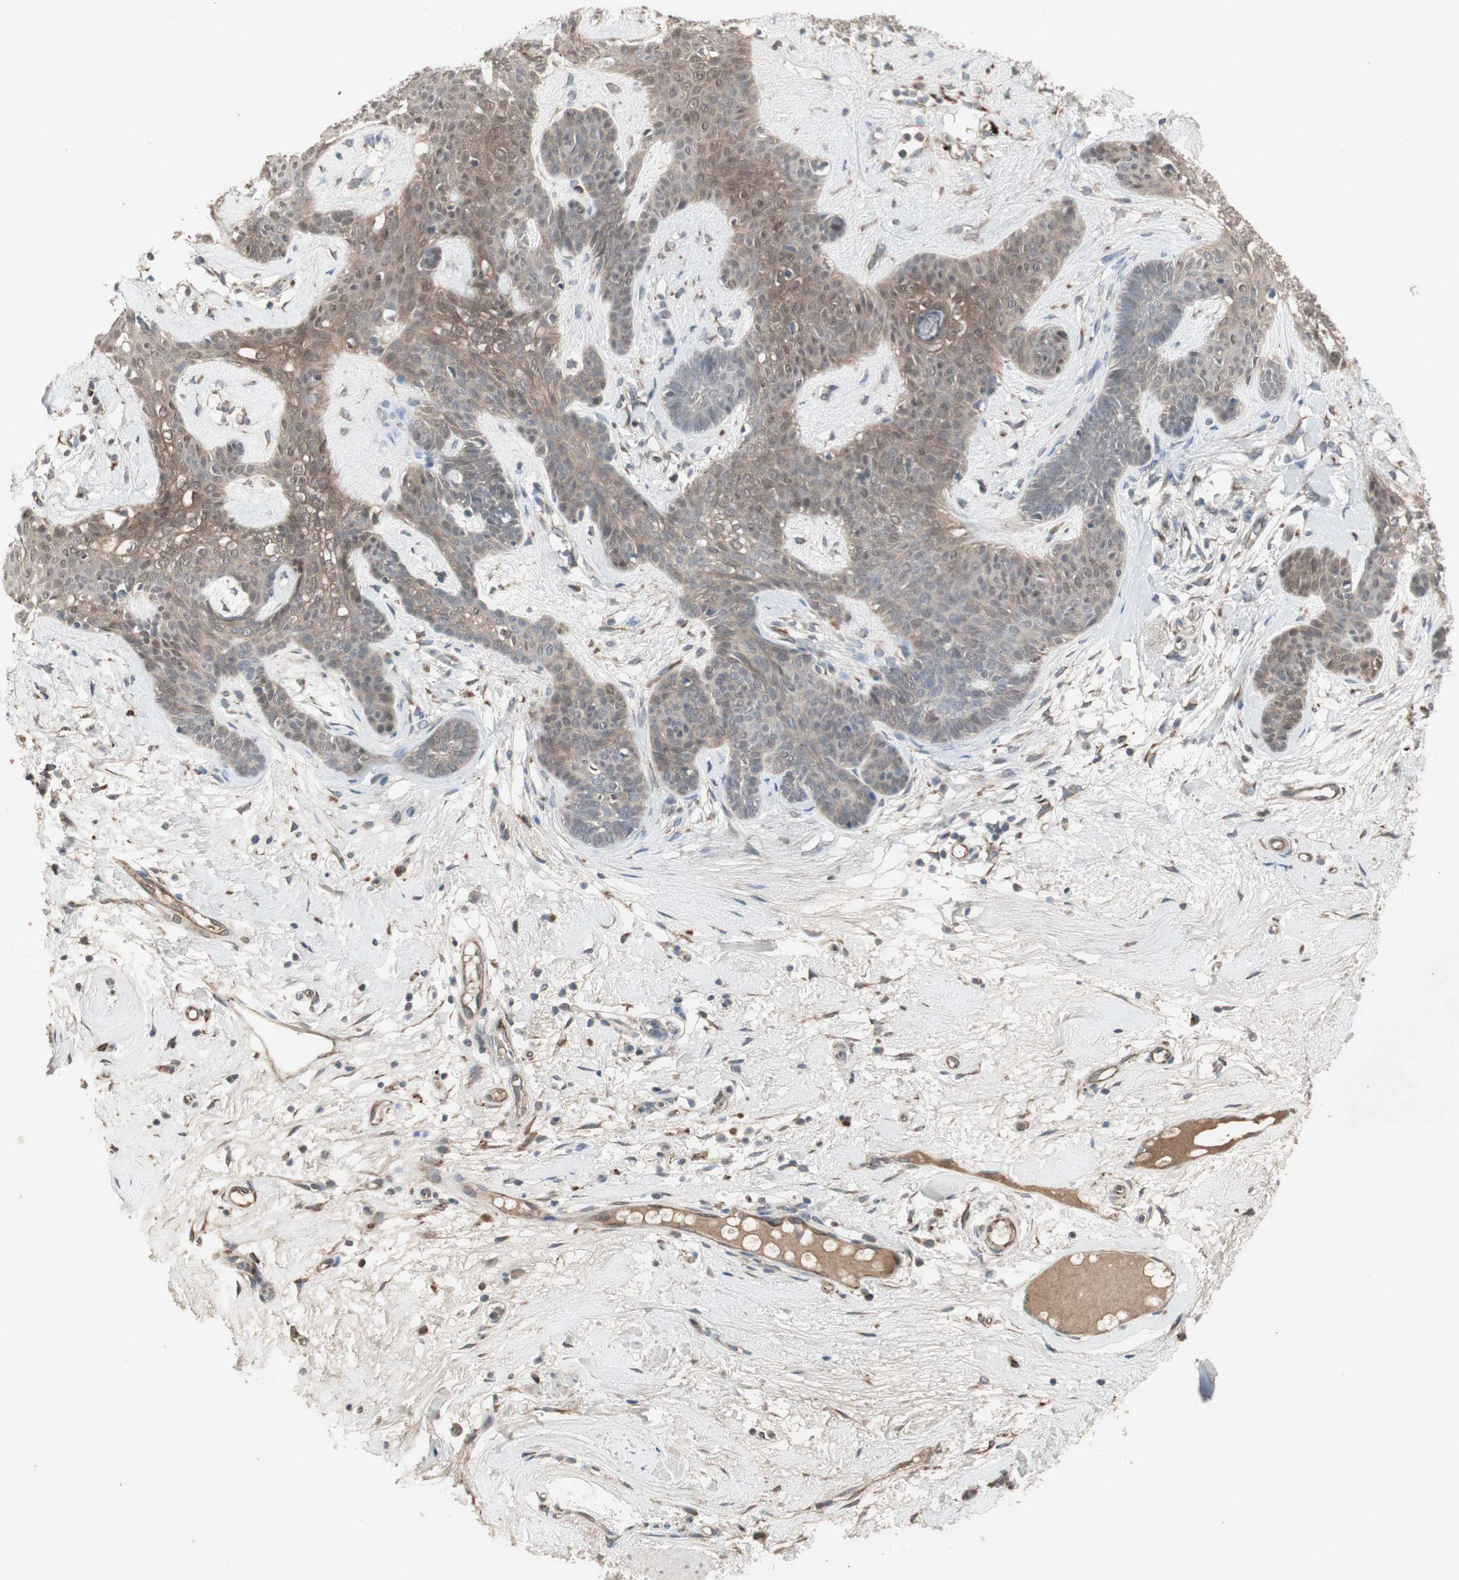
{"staining": {"intensity": "moderate", "quantity": "25%-75%", "location": "cytoplasmic/membranous"}, "tissue": "skin cancer", "cell_type": "Tumor cells", "image_type": "cancer", "snomed": [{"axis": "morphology", "description": "Developmental malformation"}, {"axis": "morphology", "description": "Basal cell carcinoma"}, {"axis": "topography", "description": "Skin"}], "caption": "Immunohistochemical staining of human skin cancer (basal cell carcinoma) shows moderate cytoplasmic/membranous protein staining in approximately 25%-75% of tumor cells.", "gene": "JMJD7-PLA2G4B", "patient": {"sex": "female", "age": 62}}